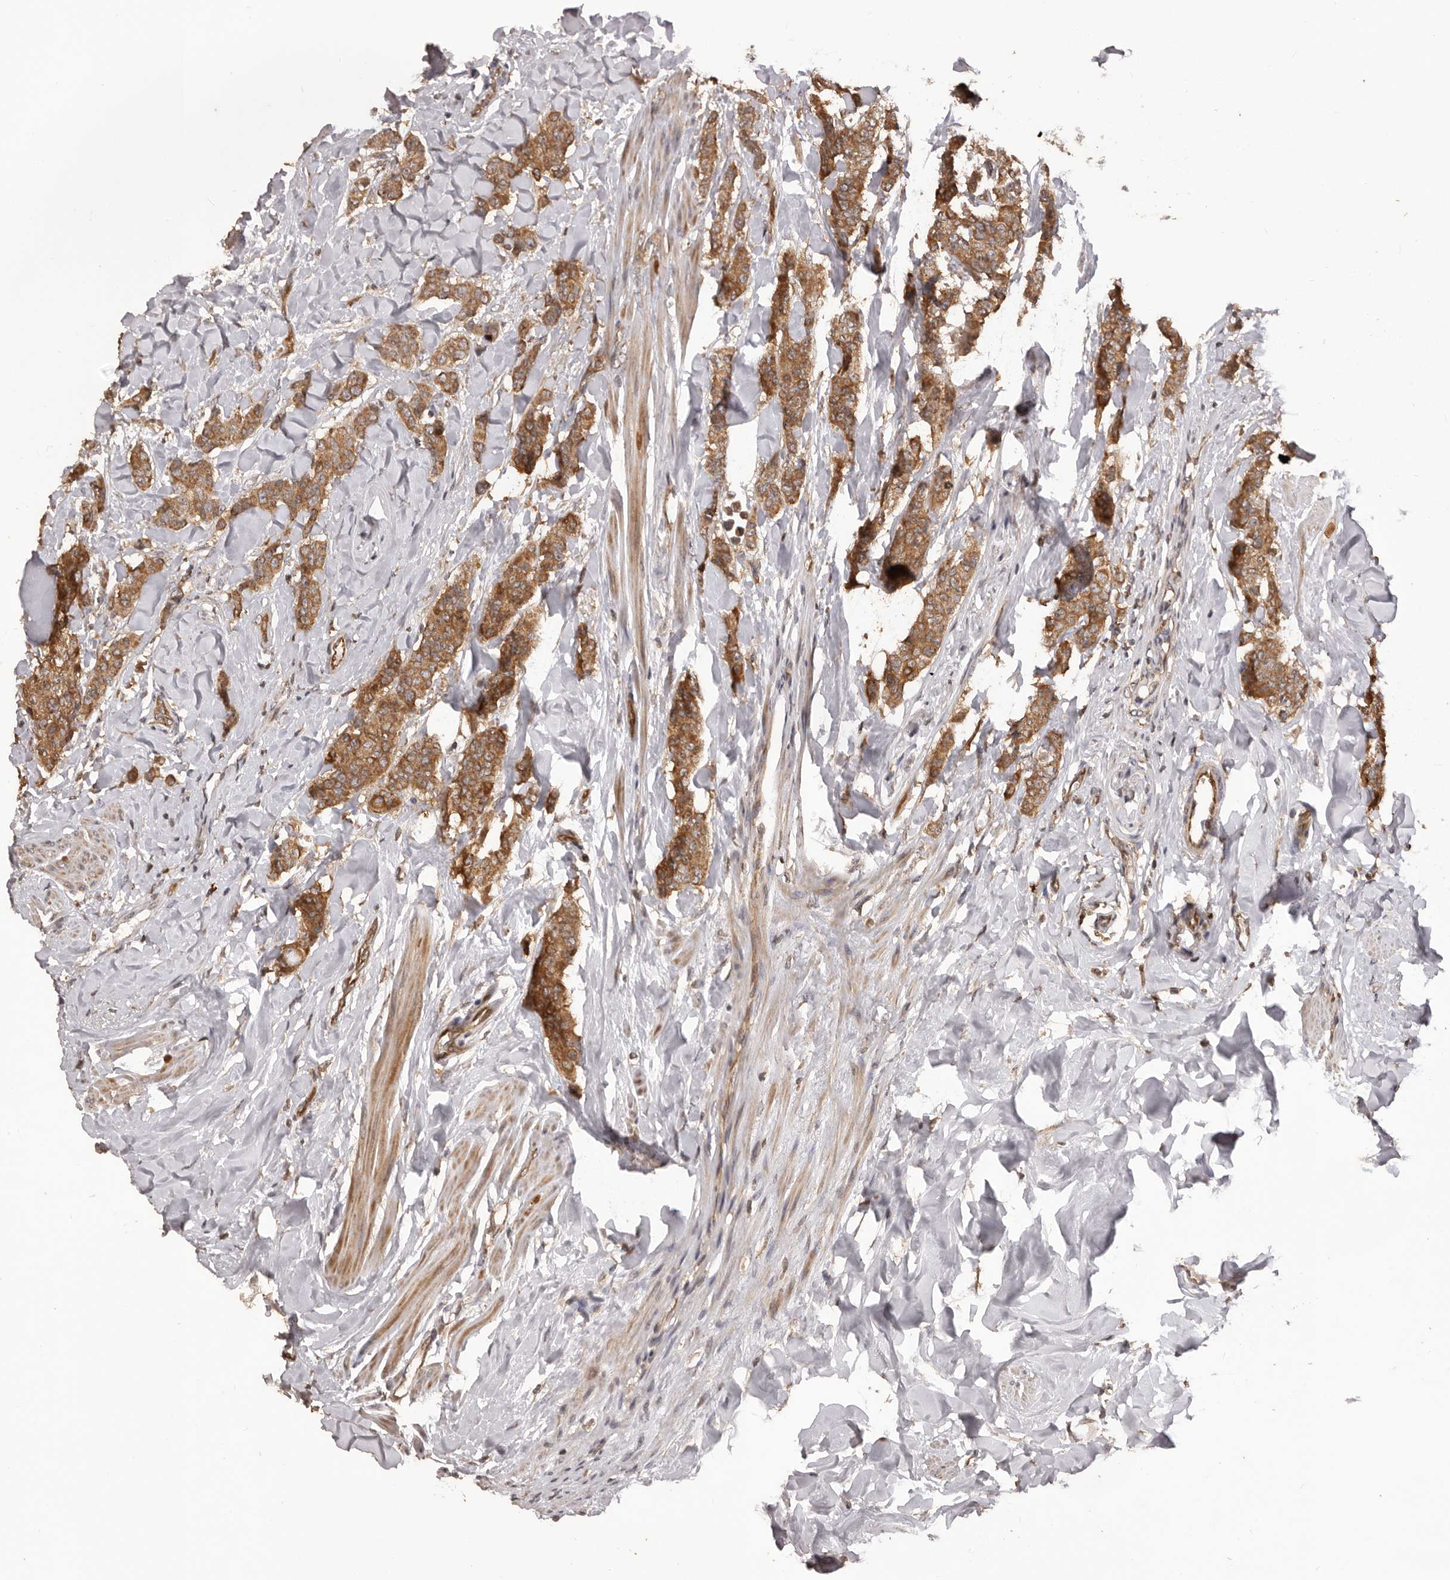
{"staining": {"intensity": "moderate", "quantity": ">75%", "location": "cytoplasmic/membranous"}, "tissue": "breast cancer", "cell_type": "Tumor cells", "image_type": "cancer", "snomed": [{"axis": "morphology", "description": "Duct carcinoma"}, {"axis": "topography", "description": "Breast"}], "caption": "This photomicrograph reveals breast cancer stained with IHC to label a protein in brown. The cytoplasmic/membranous of tumor cells show moderate positivity for the protein. Nuclei are counter-stained blue.", "gene": "QRSL1", "patient": {"sex": "female", "age": 40}}